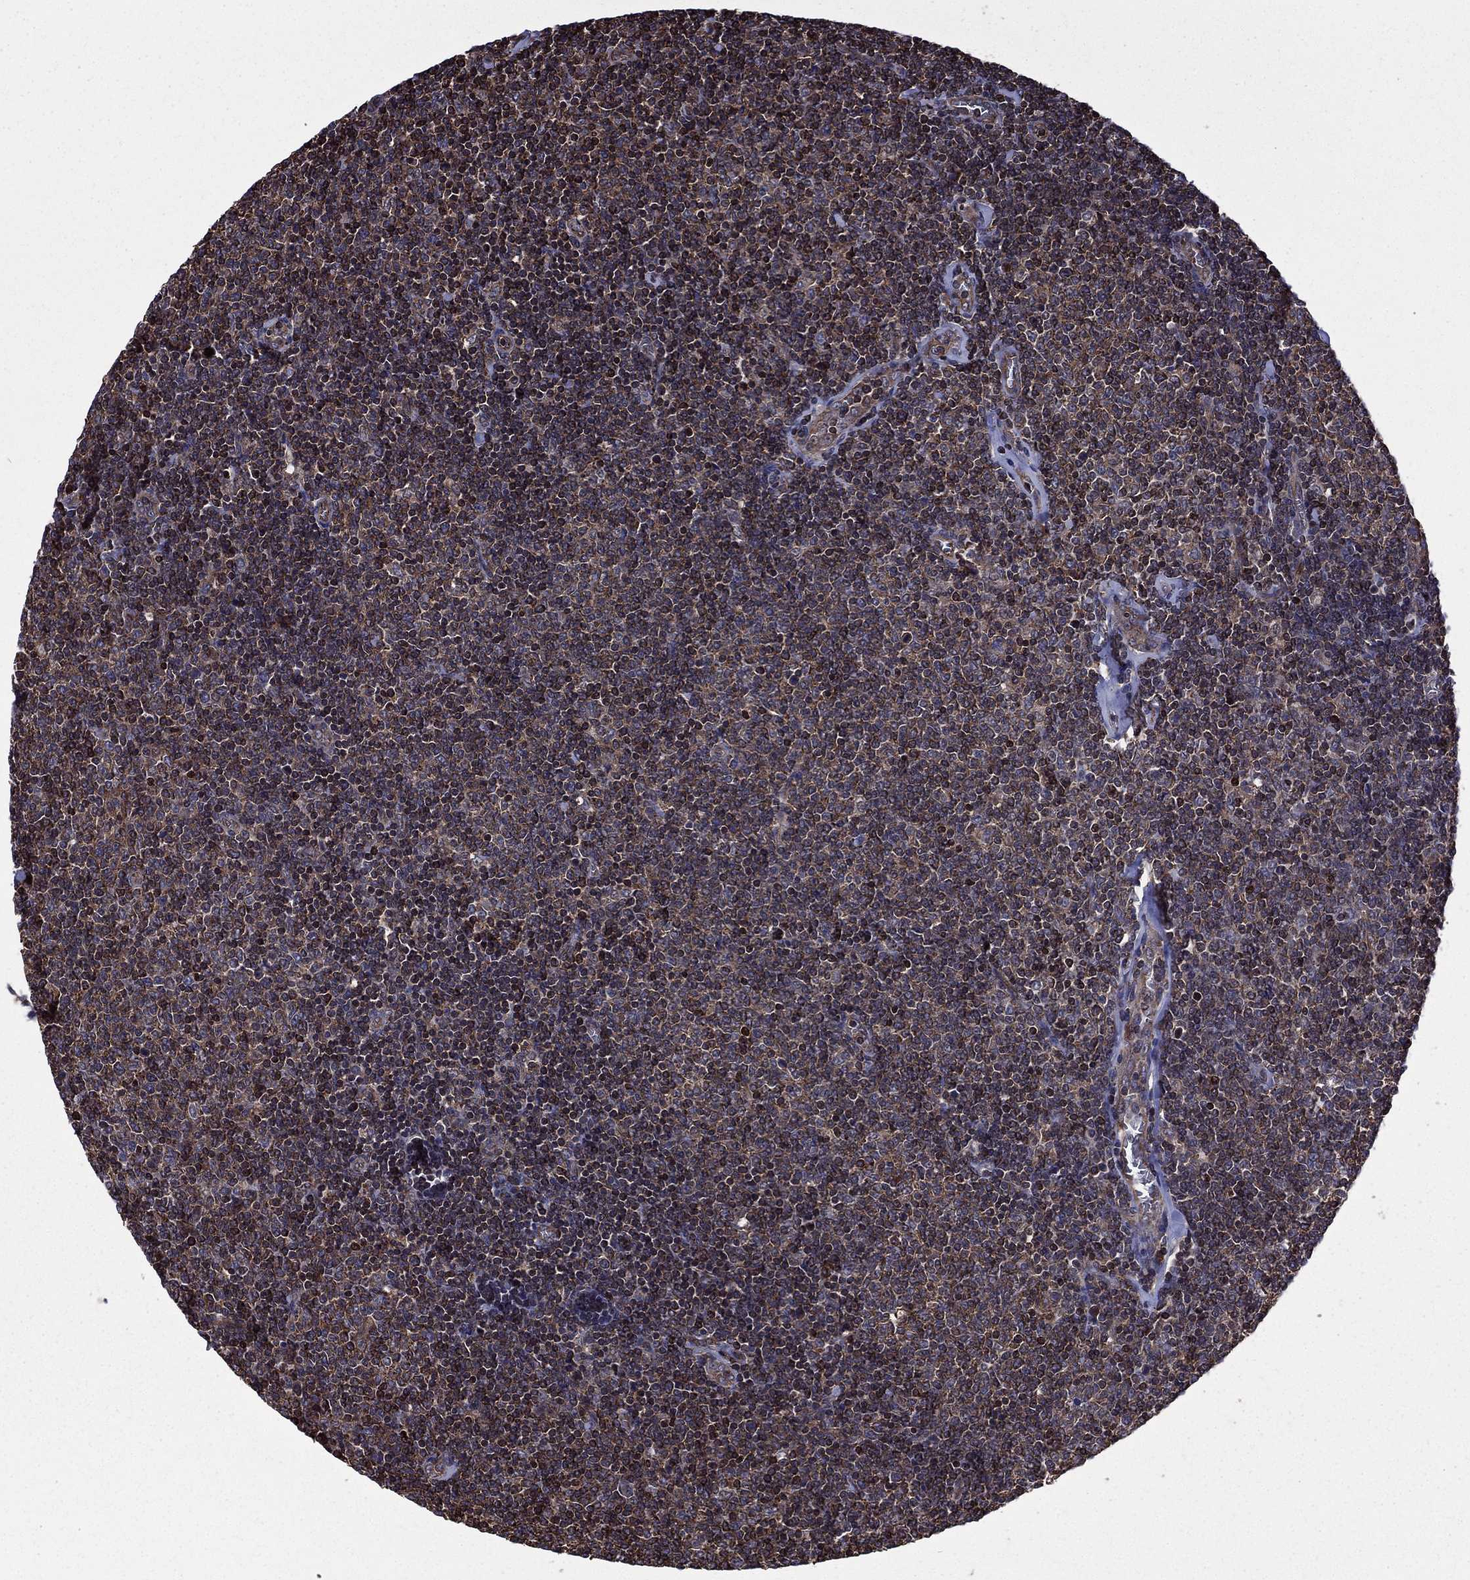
{"staining": {"intensity": "weak", "quantity": "25%-75%", "location": "cytoplasmic/membranous,nuclear"}, "tissue": "lymphoma", "cell_type": "Tumor cells", "image_type": "cancer", "snomed": [{"axis": "morphology", "description": "Malignant lymphoma, non-Hodgkin's type, Low grade"}, {"axis": "topography", "description": "Lymph node"}], "caption": "This image shows IHC staining of human low-grade malignant lymphoma, non-Hodgkin's type, with low weak cytoplasmic/membranous and nuclear positivity in about 25%-75% of tumor cells.", "gene": "PLPP3", "patient": {"sex": "male", "age": 52}}